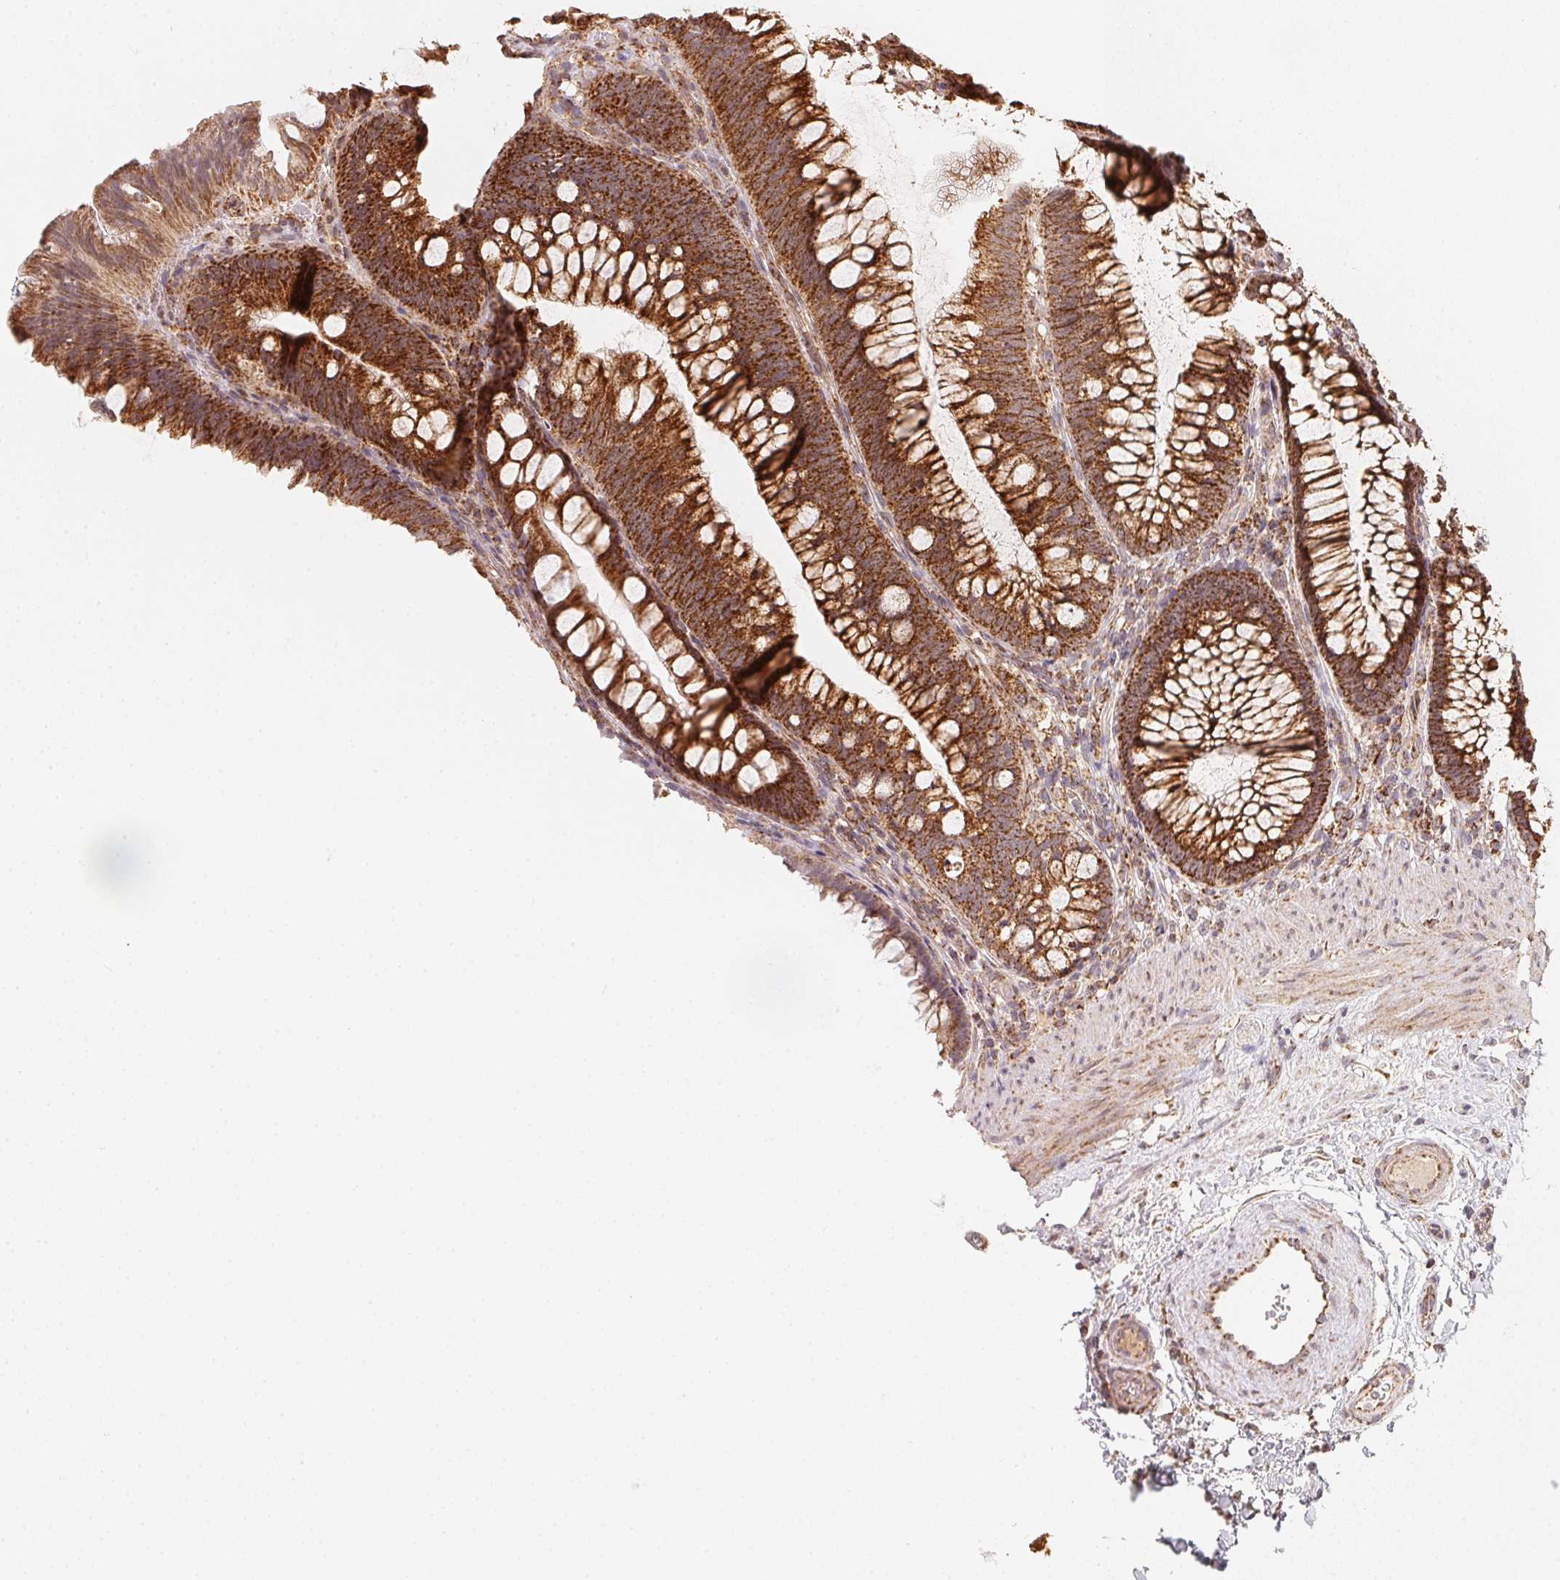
{"staining": {"intensity": "moderate", "quantity": ">75%", "location": "cytoplasmic/membranous"}, "tissue": "colon", "cell_type": "Endothelial cells", "image_type": "normal", "snomed": [{"axis": "morphology", "description": "Normal tissue, NOS"}, {"axis": "morphology", "description": "Adenoma, NOS"}, {"axis": "topography", "description": "Soft tissue"}, {"axis": "topography", "description": "Colon"}], "caption": "Brown immunohistochemical staining in normal colon exhibits moderate cytoplasmic/membranous expression in approximately >75% of endothelial cells. (DAB (3,3'-diaminobenzidine) IHC, brown staining for protein, blue staining for nuclei).", "gene": "NDUFS6", "patient": {"sex": "male", "age": 47}}